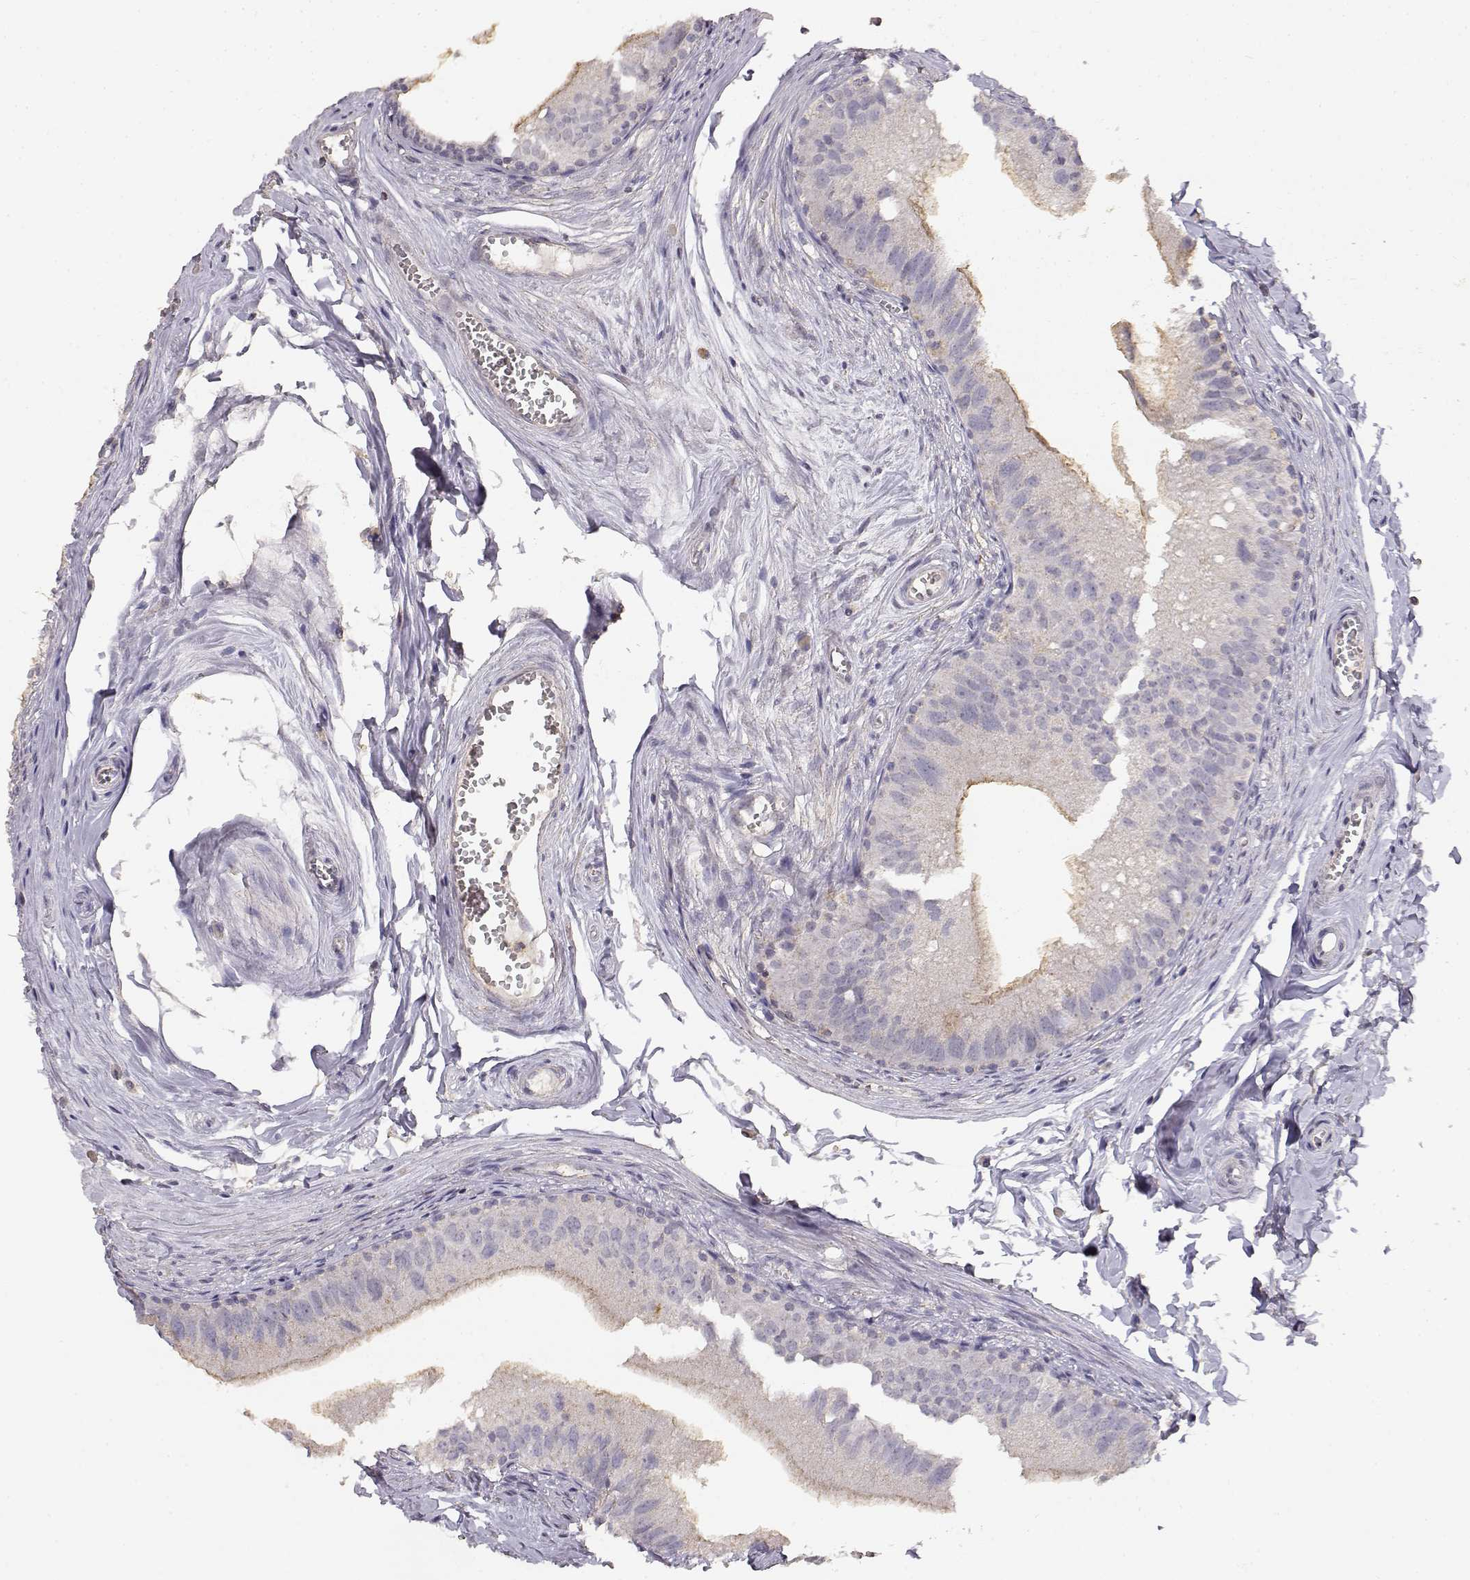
{"staining": {"intensity": "weak", "quantity": "25%-75%", "location": "cytoplasmic/membranous"}, "tissue": "epididymis", "cell_type": "Glandular cells", "image_type": "normal", "snomed": [{"axis": "morphology", "description": "Normal tissue, NOS"}, {"axis": "topography", "description": "Epididymis"}], "caption": "Human epididymis stained for a protein (brown) demonstrates weak cytoplasmic/membranous positive staining in approximately 25%-75% of glandular cells.", "gene": "TNFRSF10C", "patient": {"sex": "male", "age": 45}}